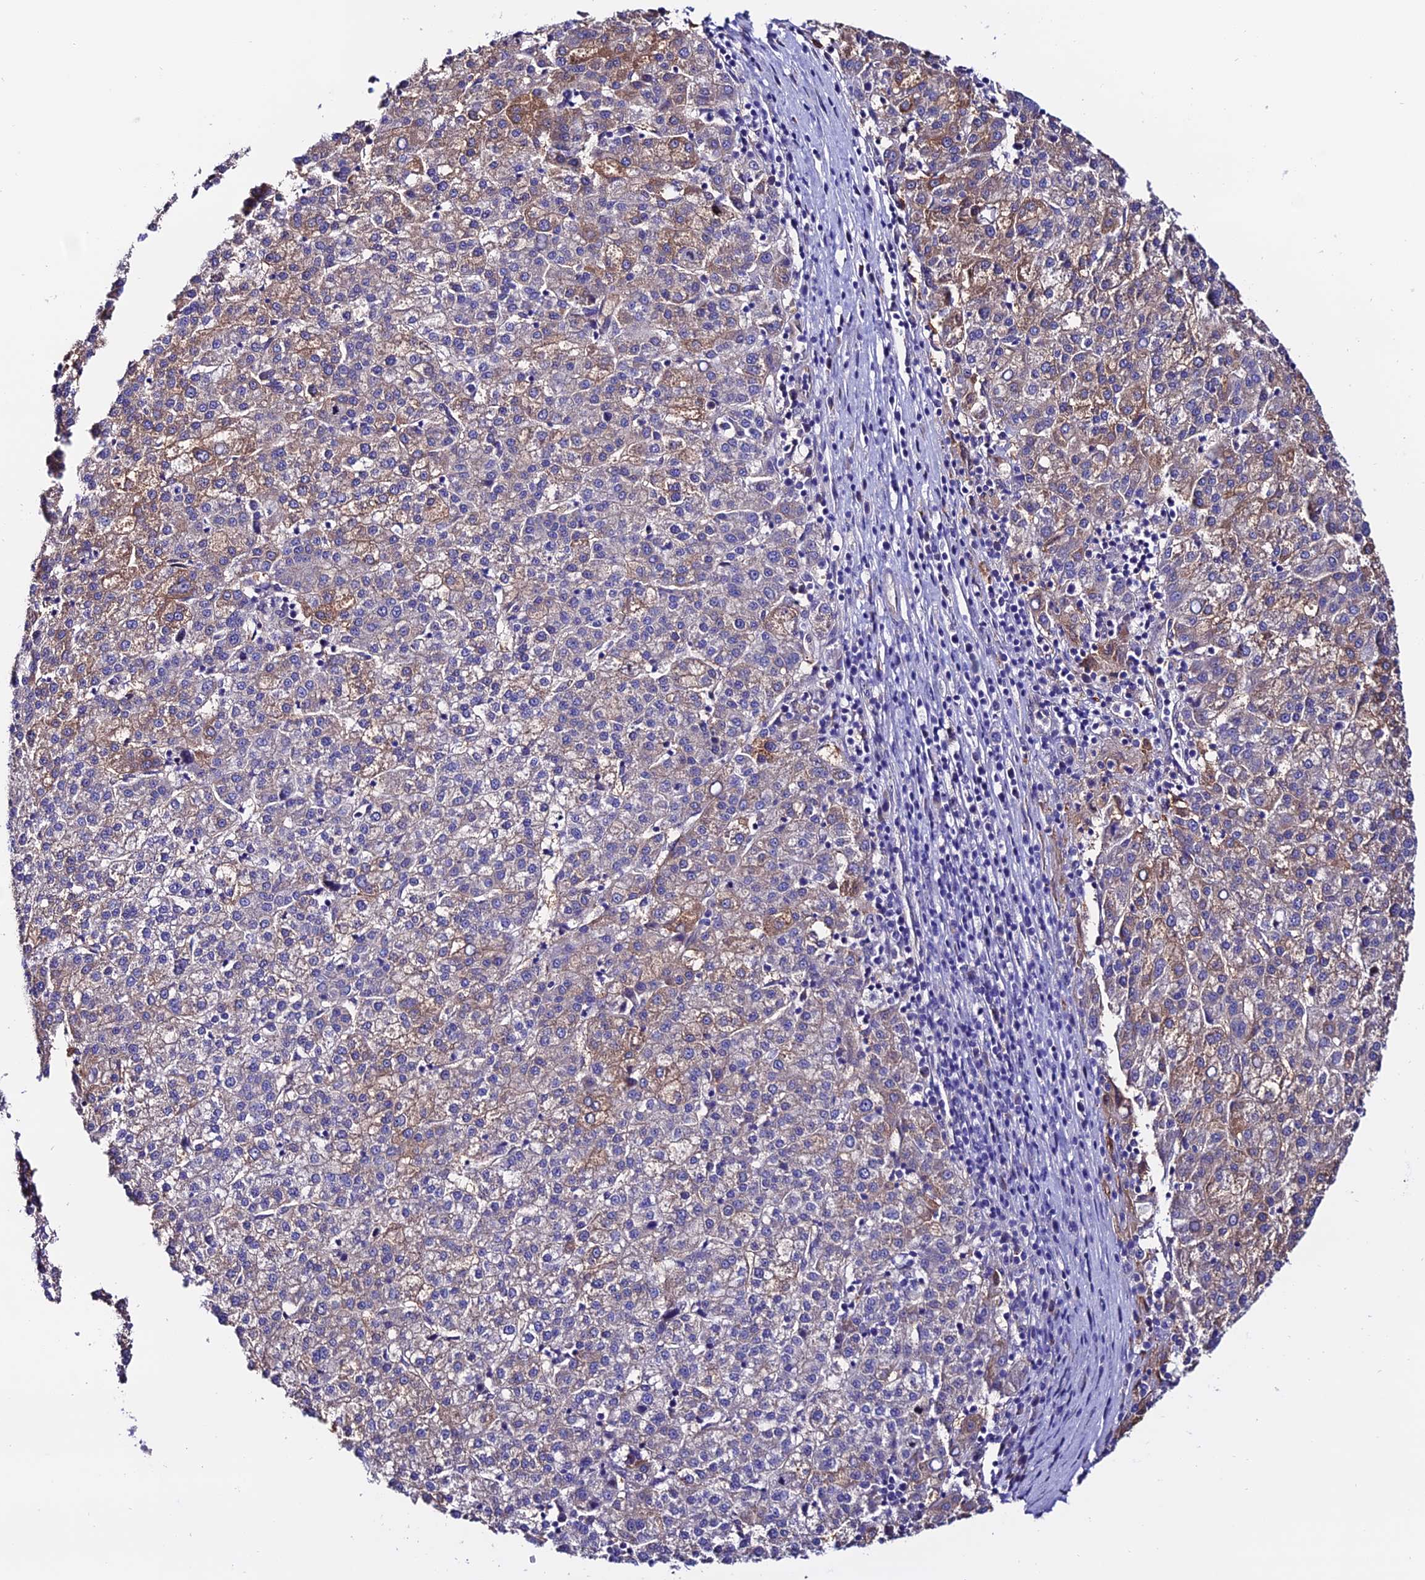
{"staining": {"intensity": "moderate", "quantity": "<25%", "location": "cytoplasmic/membranous"}, "tissue": "liver cancer", "cell_type": "Tumor cells", "image_type": "cancer", "snomed": [{"axis": "morphology", "description": "Carcinoma, Hepatocellular, NOS"}, {"axis": "topography", "description": "Liver"}], "caption": "About <25% of tumor cells in liver hepatocellular carcinoma demonstrate moderate cytoplasmic/membranous protein staining as visualized by brown immunohistochemical staining.", "gene": "FZD8", "patient": {"sex": "female", "age": 58}}